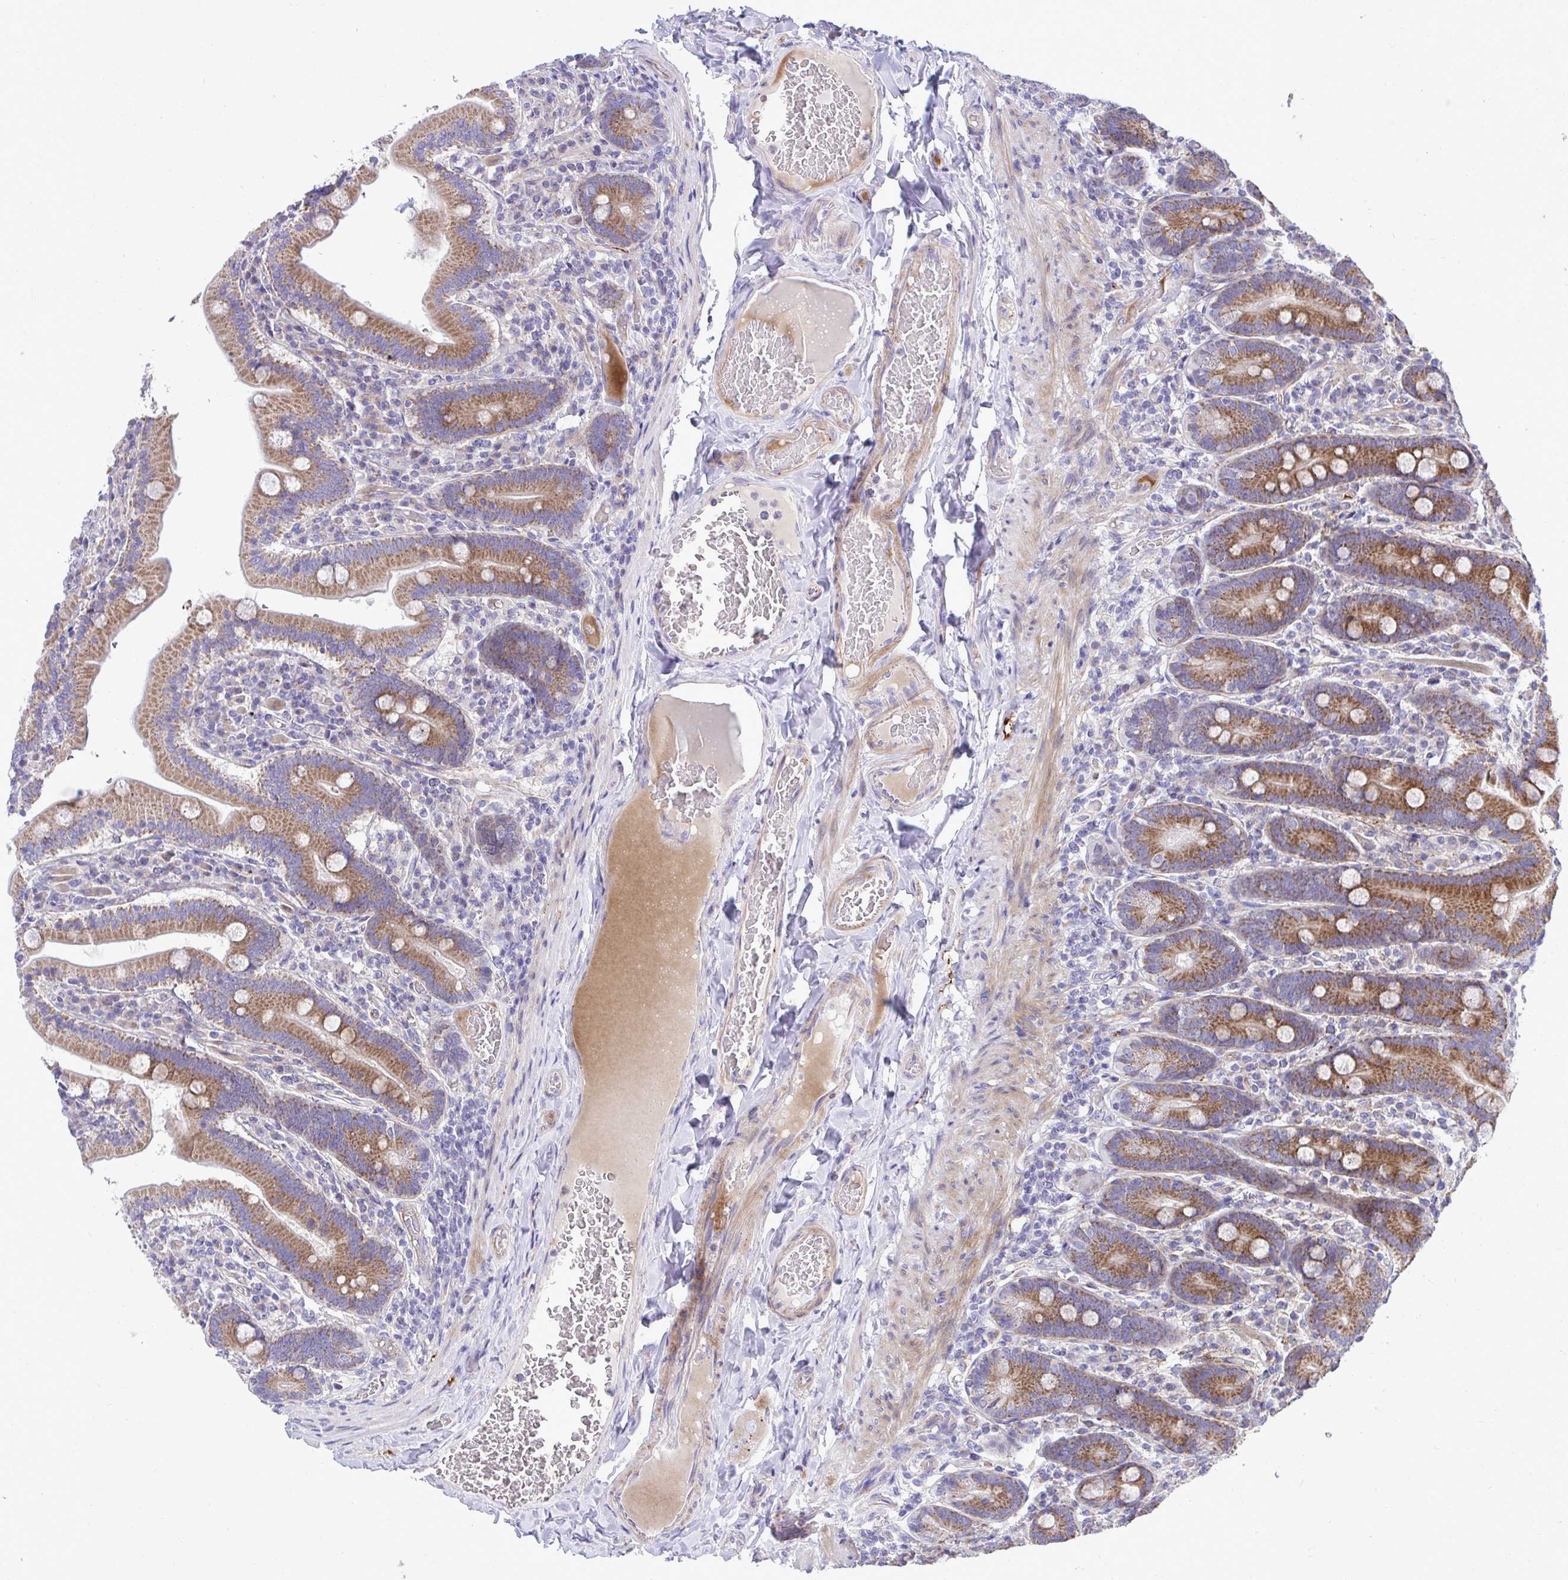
{"staining": {"intensity": "moderate", "quantity": ">75%", "location": "cytoplasmic/membranous"}, "tissue": "duodenum", "cell_type": "Glandular cells", "image_type": "normal", "snomed": [{"axis": "morphology", "description": "Normal tissue, NOS"}, {"axis": "topography", "description": "Duodenum"}], "caption": "Unremarkable duodenum demonstrates moderate cytoplasmic/membranous staining in about >75% of glandular cells, visualized by immunohistochemistry.", "gene": "MRPS16", "patient": {"sex": "female", "age": 62}}